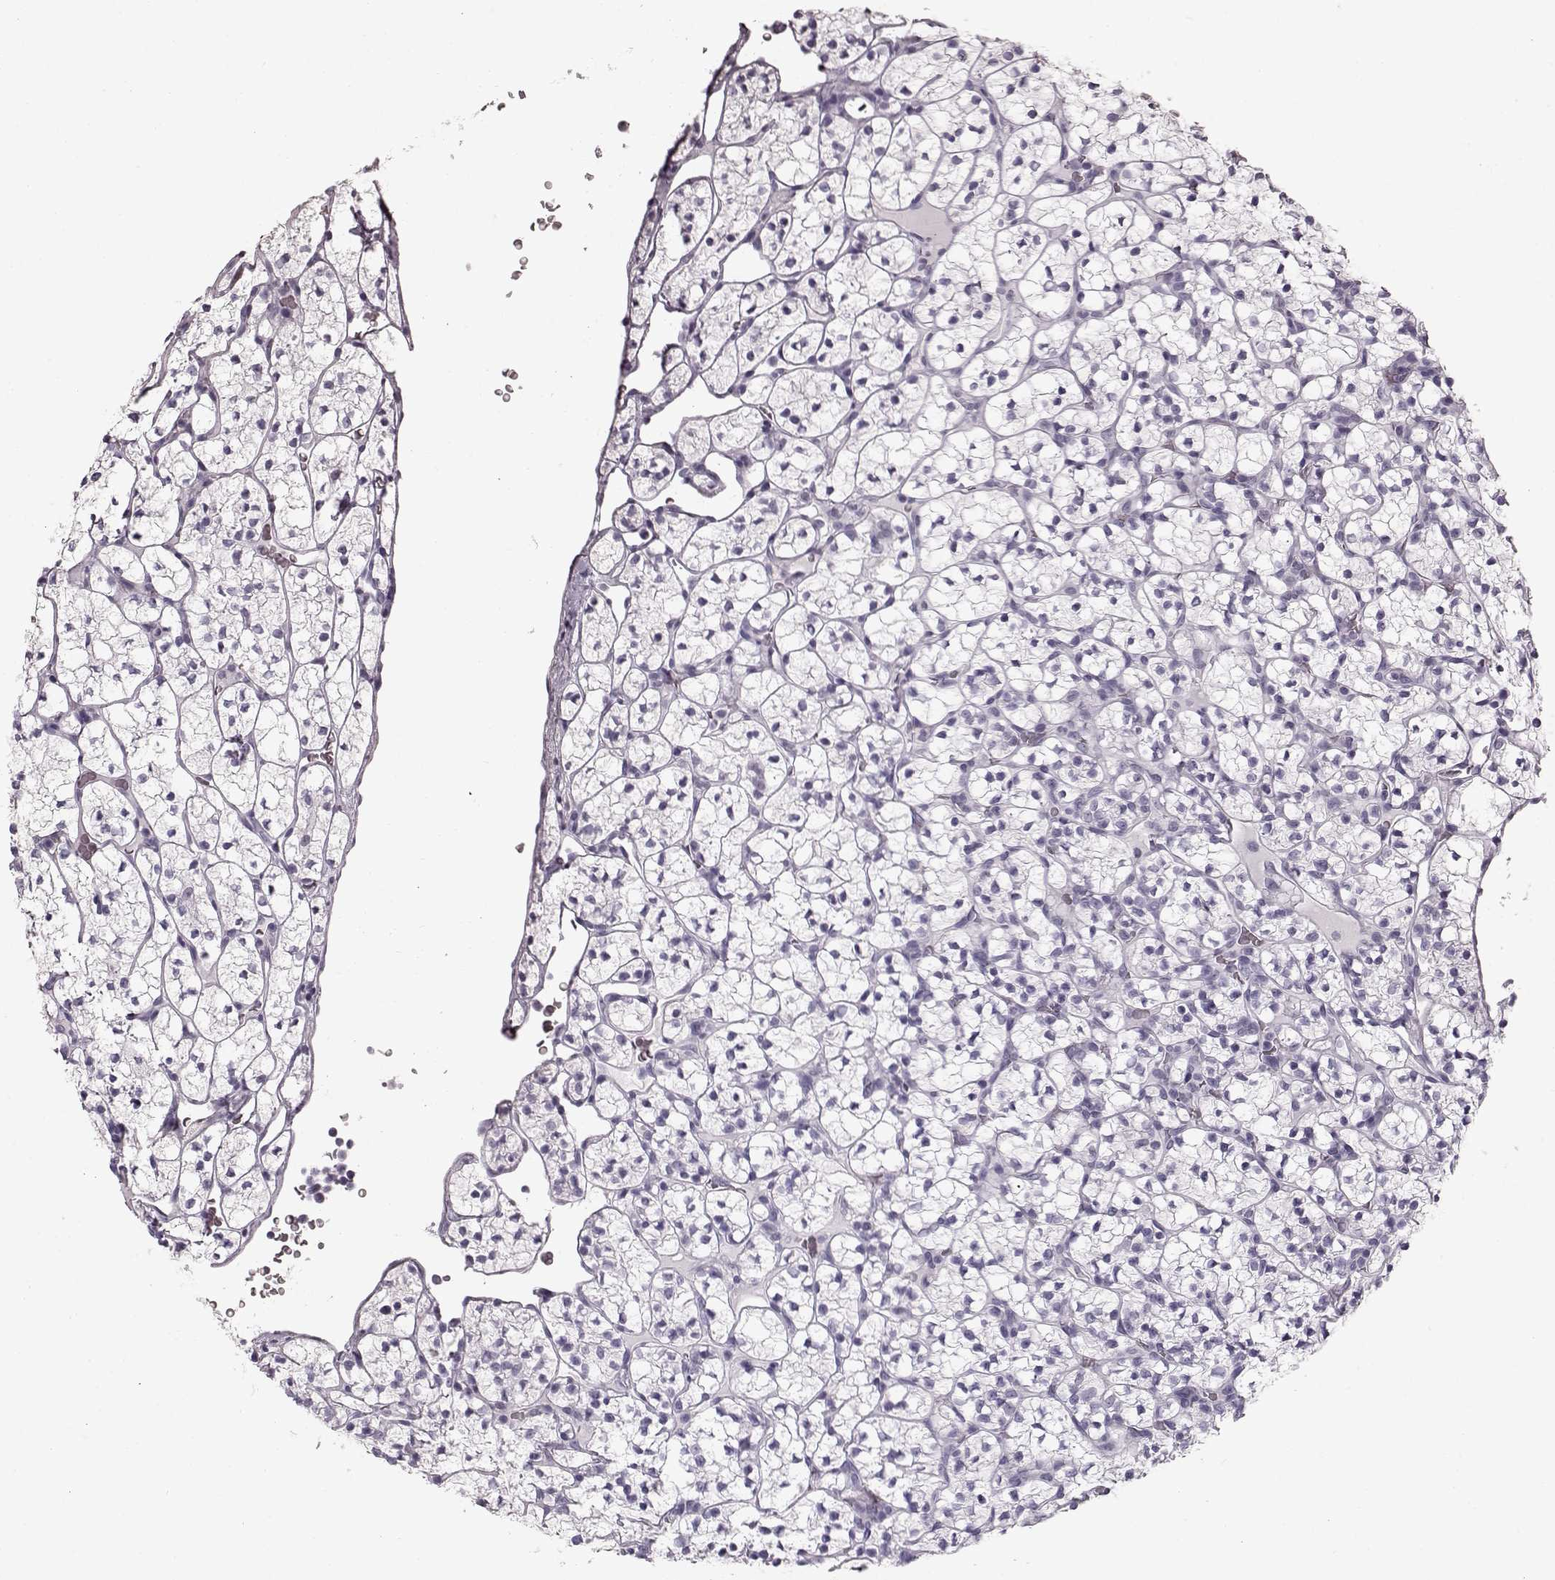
{"staining": {"intensity": "negative", "quantity": "none", "location": "none"}, "tissue": "renal cancer", "cell_type": "Tumor cells", "image_type": "cancer", "snomed": [{"axis": "morphology", "description": "Adenocarcinoma, NOS"}, {"axis": "topography", "description": "Kidney"}], "caption": "Immunohistochemistry (IHC) image of human renal cancer (adenocarcinoma) stained for a protein (brown), which demonstrates no expression in tumor cells. Brightfield microscopy of immunohistochemistry stained with DAB (3,3'-diaminobenzidine) (brown) and hematoxylin (blue), captured at high magnification.", "gene": "TCHHL1", "patient": {"sex": "female", "age": 89}}